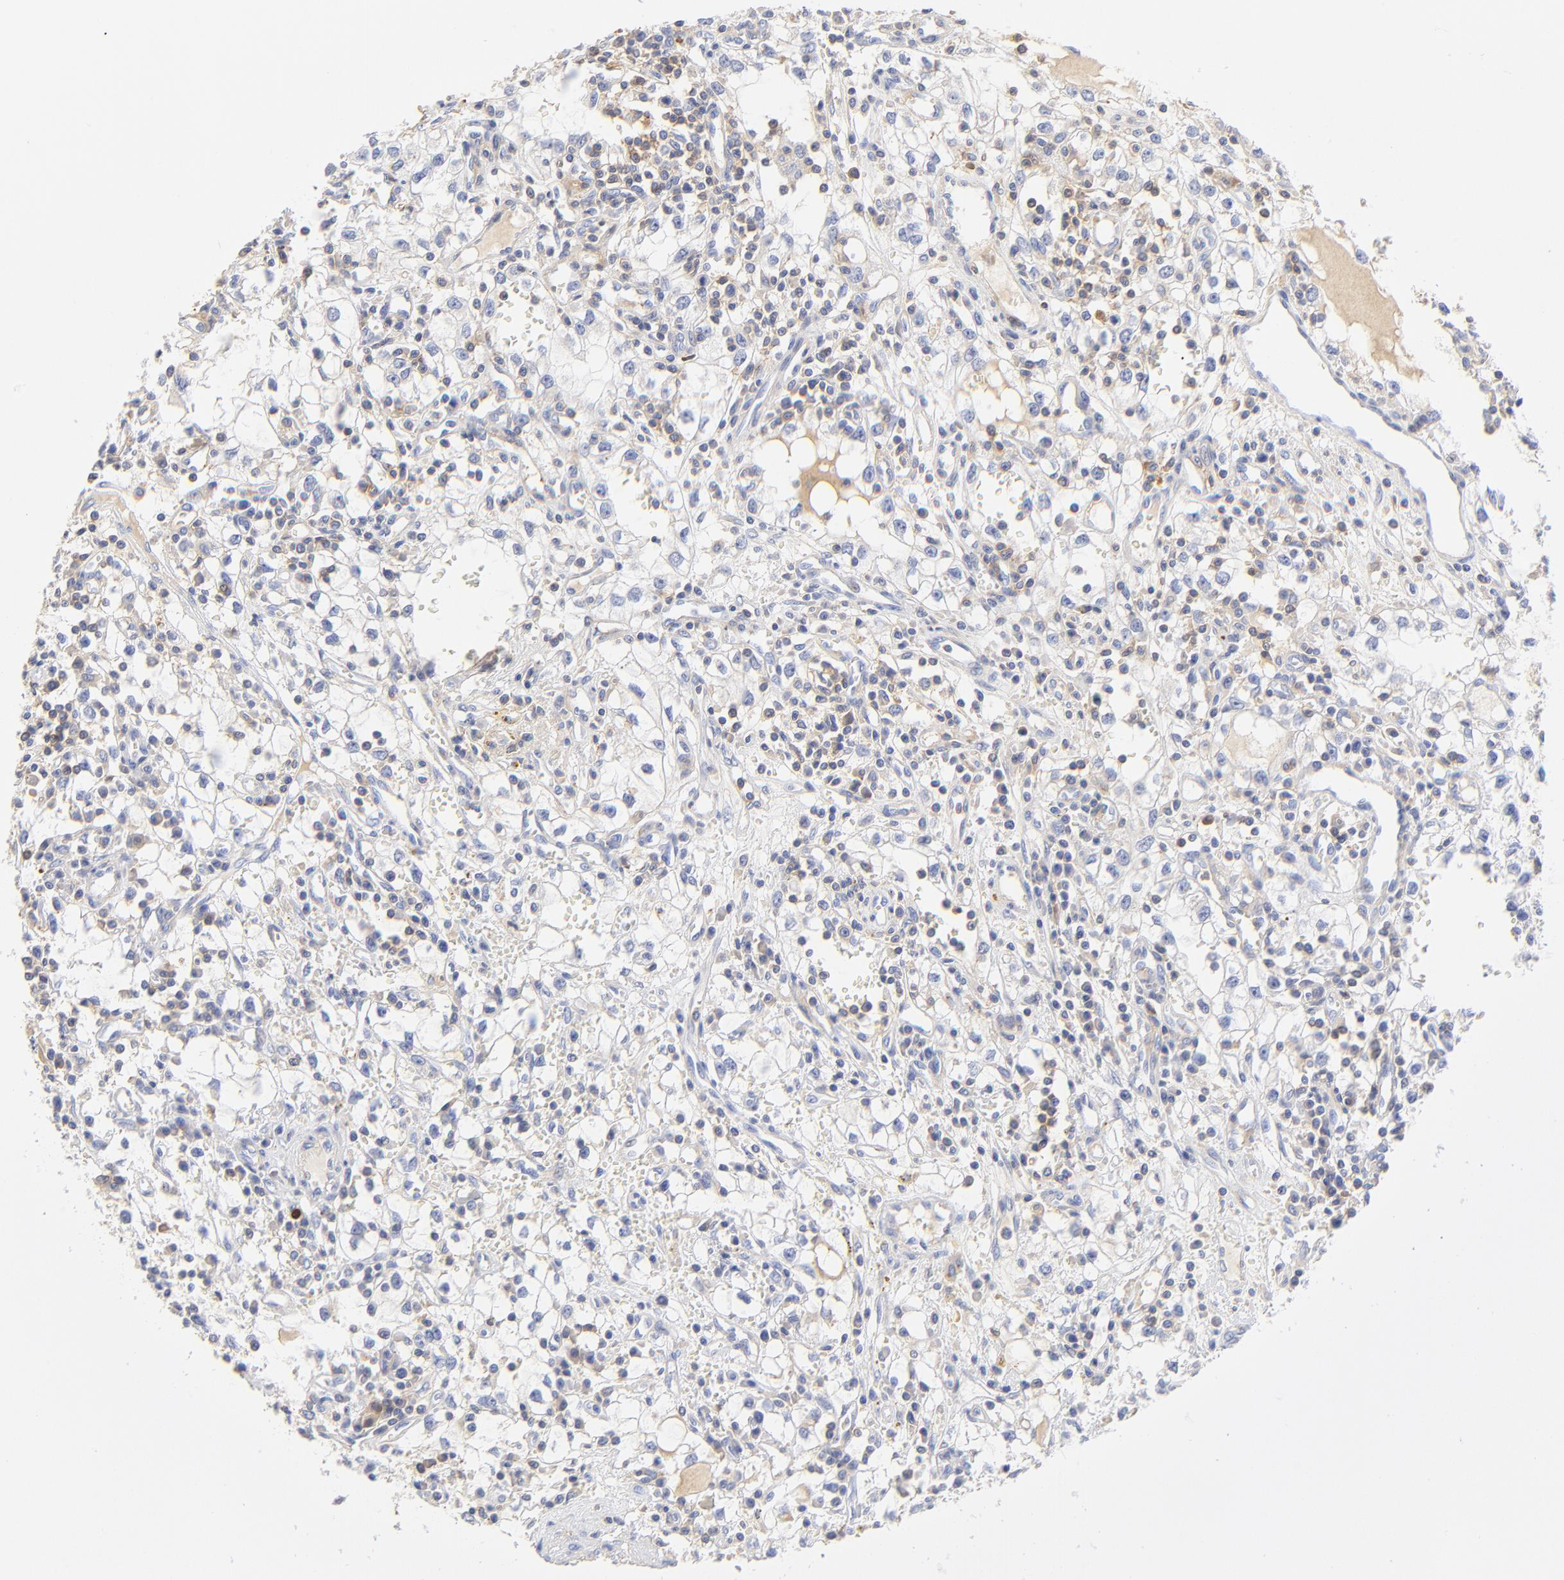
{"staining": {"intensity": "weak", "quantity": "<25%", "location": "cytoplasmic/membranous"}, "tissue": "renal cancer", "cell_type": "Tumor cells", "image_type": "cancer", "snomed": [{"axis": "morphology", "description": "Adenocarcinoma, NOS"}, {"axis": "topography", "description": "Kidney"}], "caption": "Immunohistochemical staining of human renal cancer shows no significant positivity in tumor cells. Nuclei are stained in blue.", "gene": "MDGA2", "patient": {"sex": "male", "age": 82}}